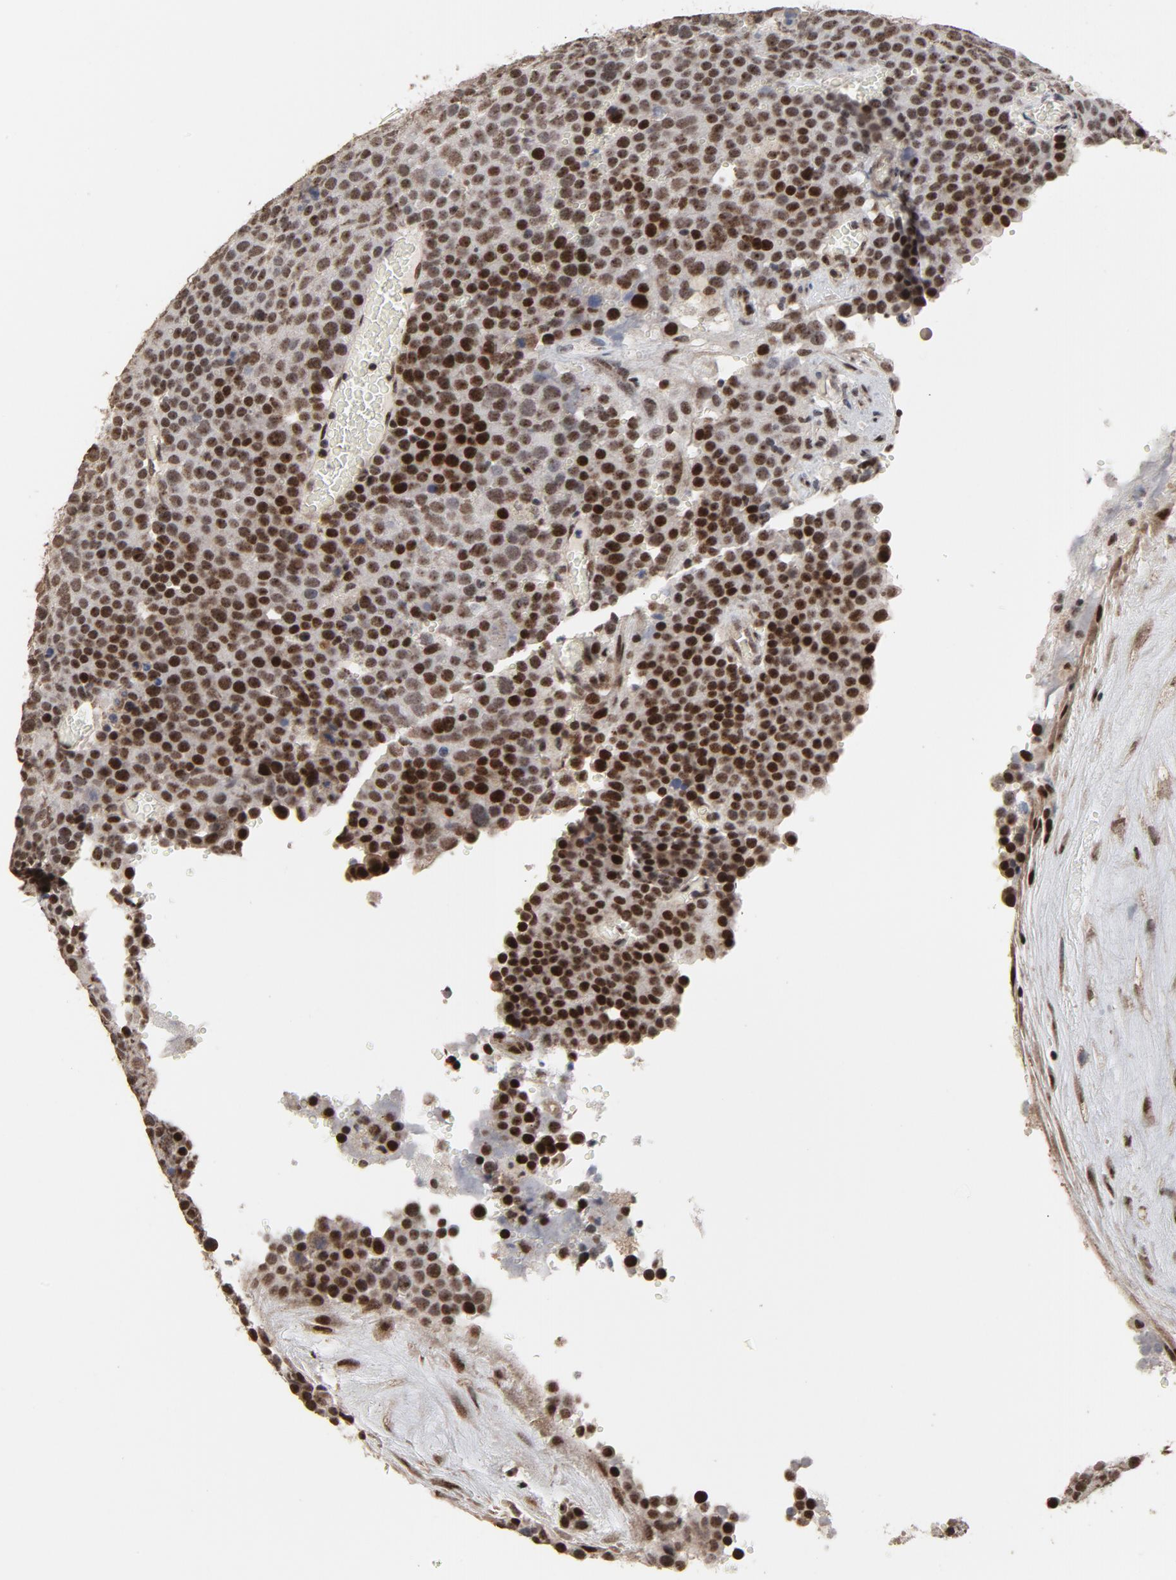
{"staining": {"intensity": "strong", "quantity": ">75%", "location": "nuclear"}, "tissue": "testis cancer", "cell_type": "Tumor cells", "image_type": "cancer", "snomed": [{"axis": "morphology", "description": "Seminoma, NOS"}, {"axis": "topography", "description": "Testis"}], "caption": "Seminoma (testis) was stained to show a protein in brown. There is high levels of strong nuclear staining in approximately >75% of tumor cells.", "gene": "TP53RK", "patient": {"sex": "male", "age": 71}}